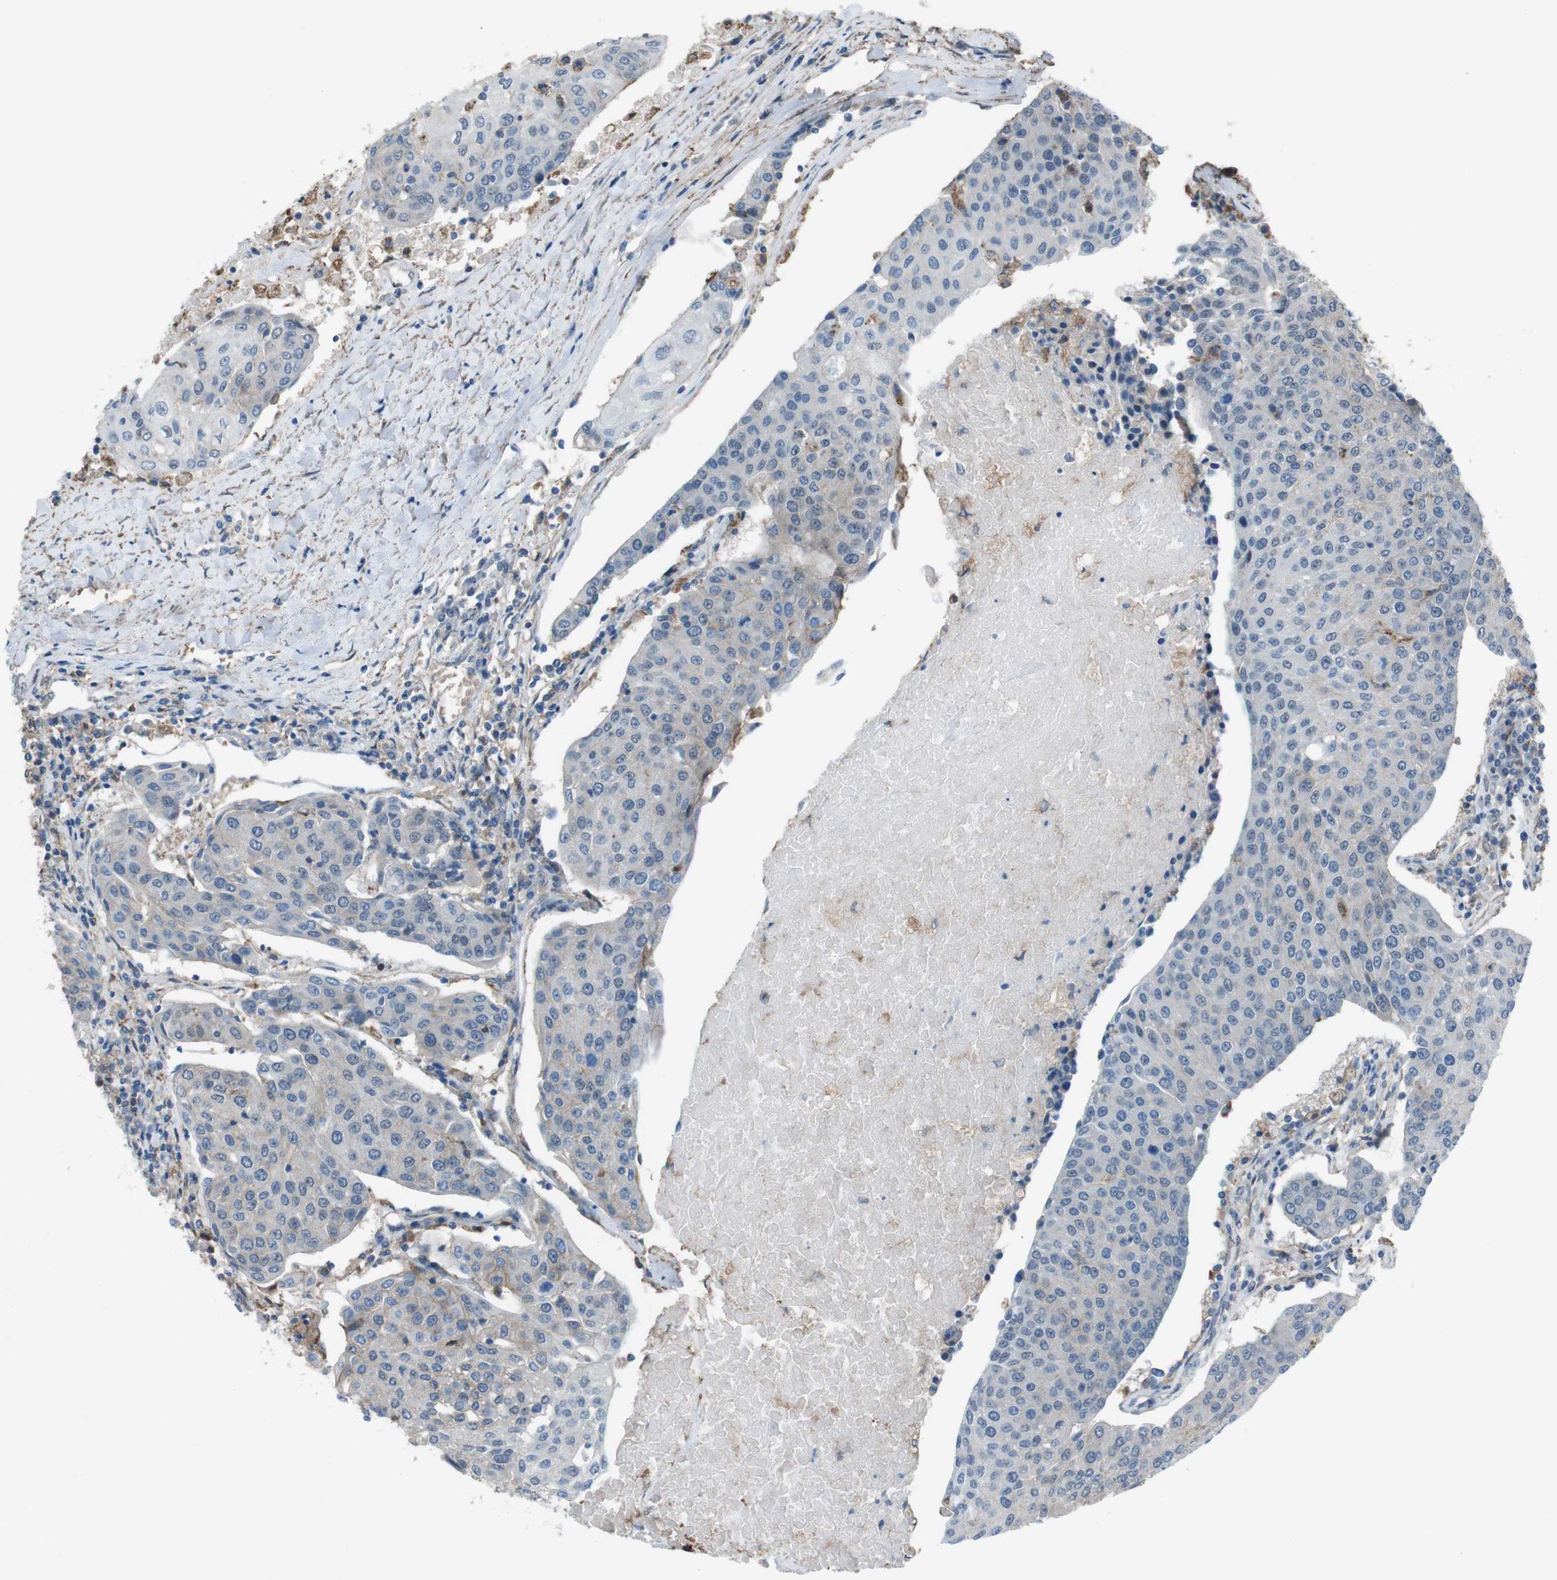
{"staining": {"intensity": "negative", "quantity": "none", "location": "none"}, "tissue": "urothelial cancer", "cell_type": "Tumor cells", "image_type": "cancer", "snomed": [{"axis": "morphology", "description": "Urothelial carcinoma, High grade"}, {"axis": "topography", "description": "Urinary bladder"}], "caption": "Immunohistochemical staining of high-grade urothelial carcinoma shows no significant positivity in tumor cells.", "gene": "ATP2B1", "patient": {"sex": "female", "age": 85}}